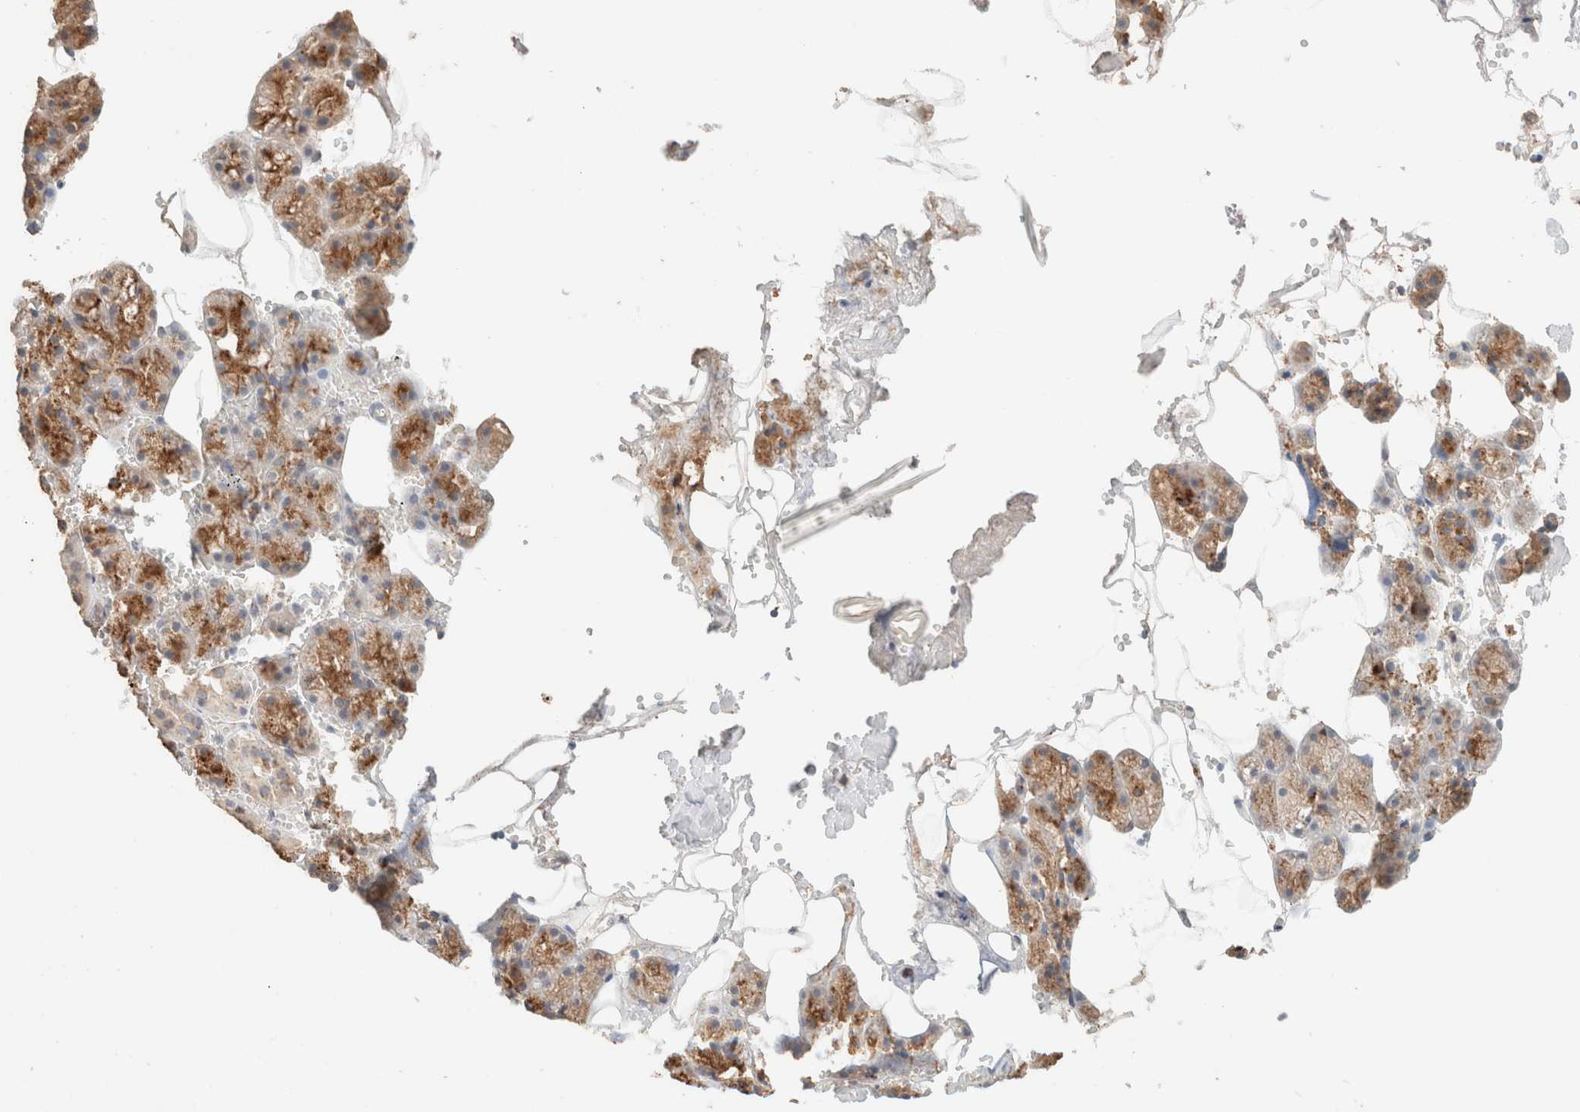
{"staining": {"intensity": "moderate", "quantity": "25%-75%", "location": "cytoplasmic/membranous"}, "tissue": "salivary gland", "cell_type": "Glandular cells", "image_type": "normal", "snomed": [{"axis": "morphology", "description": "Normal tissue, NOS"}, {"axis": "topography", "description": "Salivary gland"}], "caption": "Immunohistochemistry photomicrograph of unremarkable salivary gland: salivary gland stained using immunohistochemistry (IHC) exhibits medium levels of moderate protein expression localized specifically in the cytoplasmic/membranous of glandular cells, appearing as a cytoplasmic/membranous brown color.", "gene": "CTSC", "patient": {"sex": "male", "age": 62}}